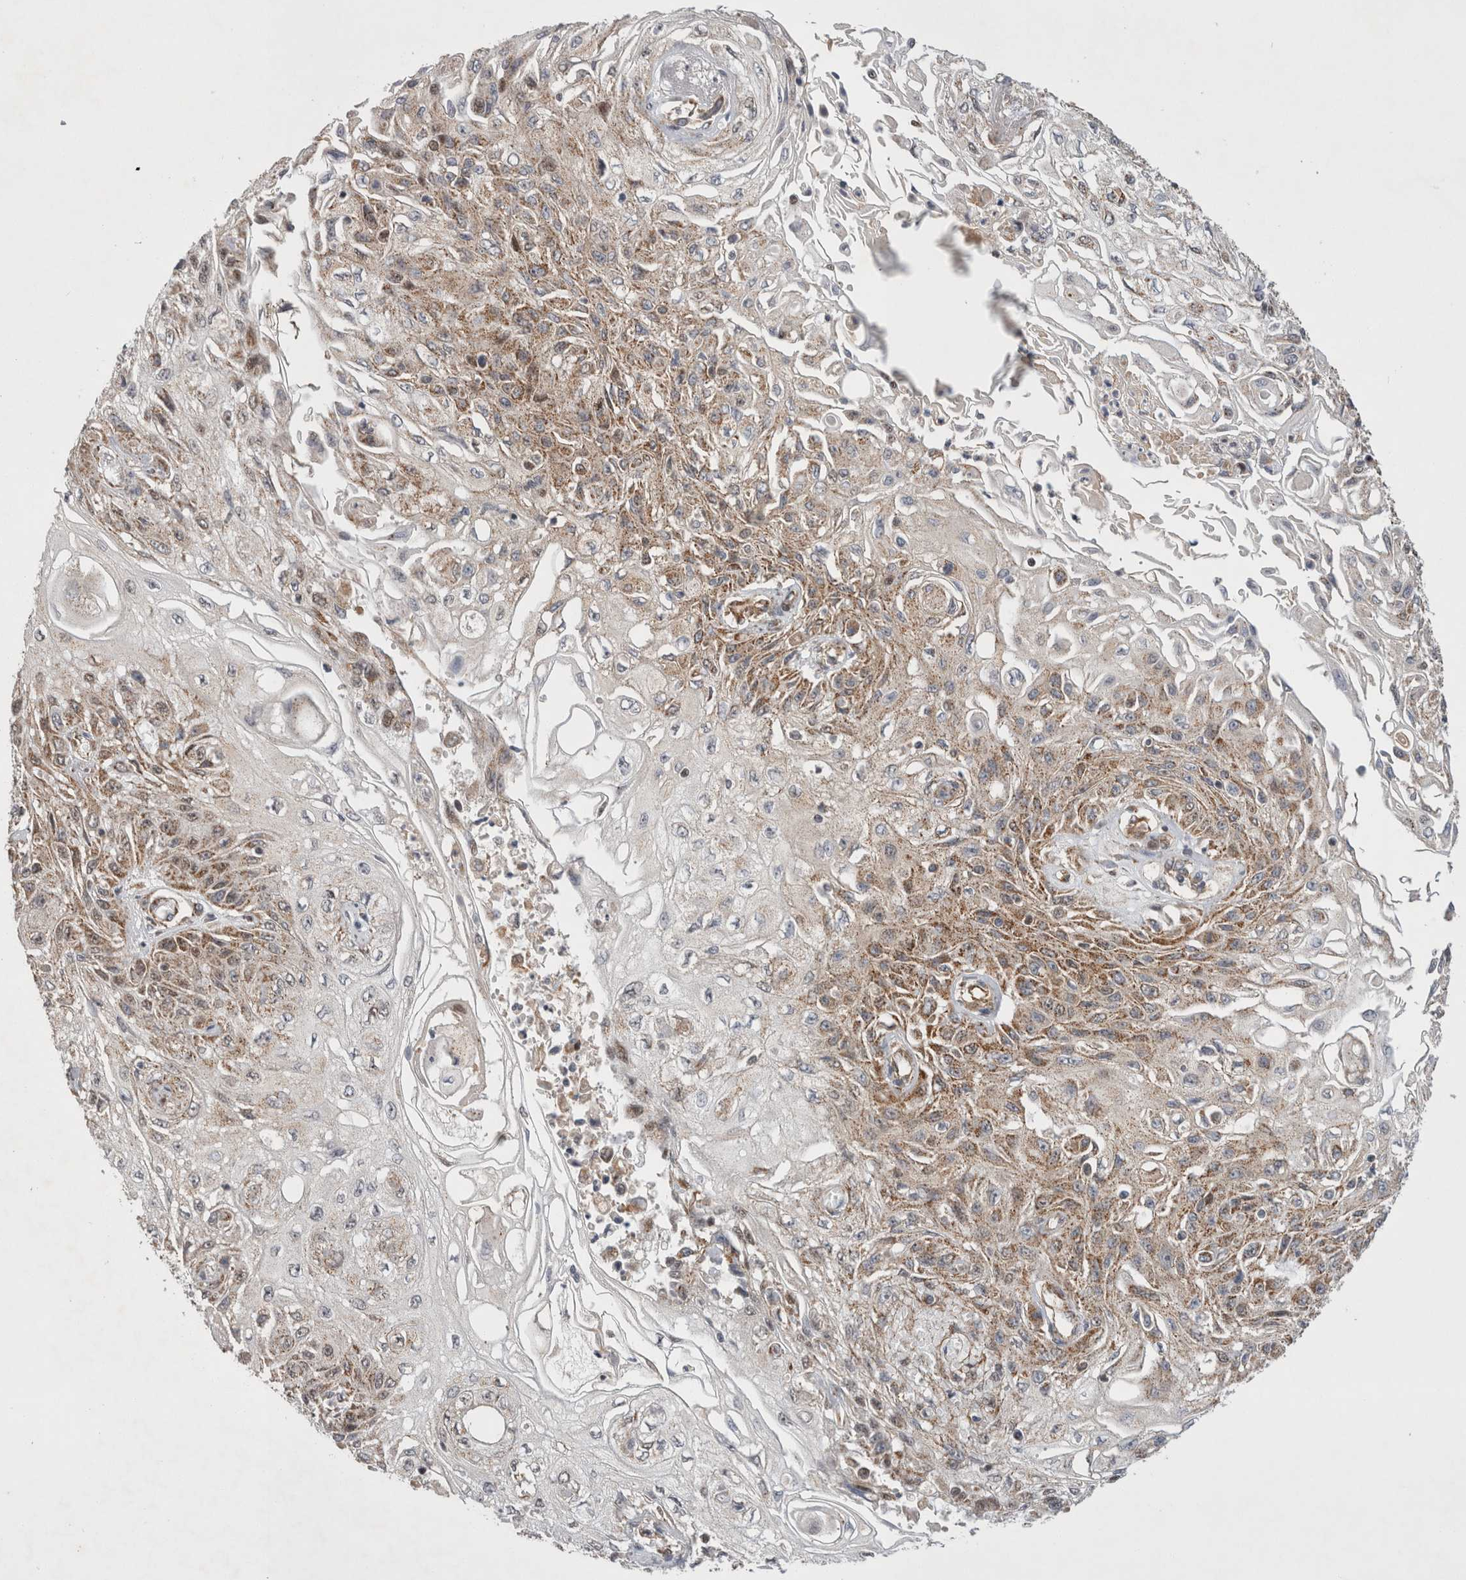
{"staining": {"intensity": "moderate", "quantity": "25%-75%", "location": "cytoplasmic/membranous"}, "tissue": "skin cancer", "cell_type": "Tumor cells", "image_type": "cancer", "snomed": [{"axis": "morphology", "description": "Squamous cell carcinoma, NOS"}, {"axis": "morphology", "description": "Squamous cell carcinoma, metastatic, NOS"}, {"axis": "topography", "description": "Skin"}, {"axis": "topography", "description": "Lymph node"}], "caption": "The immunohistochemical stain shows moderate cytoplasmic/membranous expression in tumor cells of skin cancer (metastatic squamous cell carcinoma) tissue.", "gene": "MRPL37", "patient": {"sex": "male", "age": 75}}